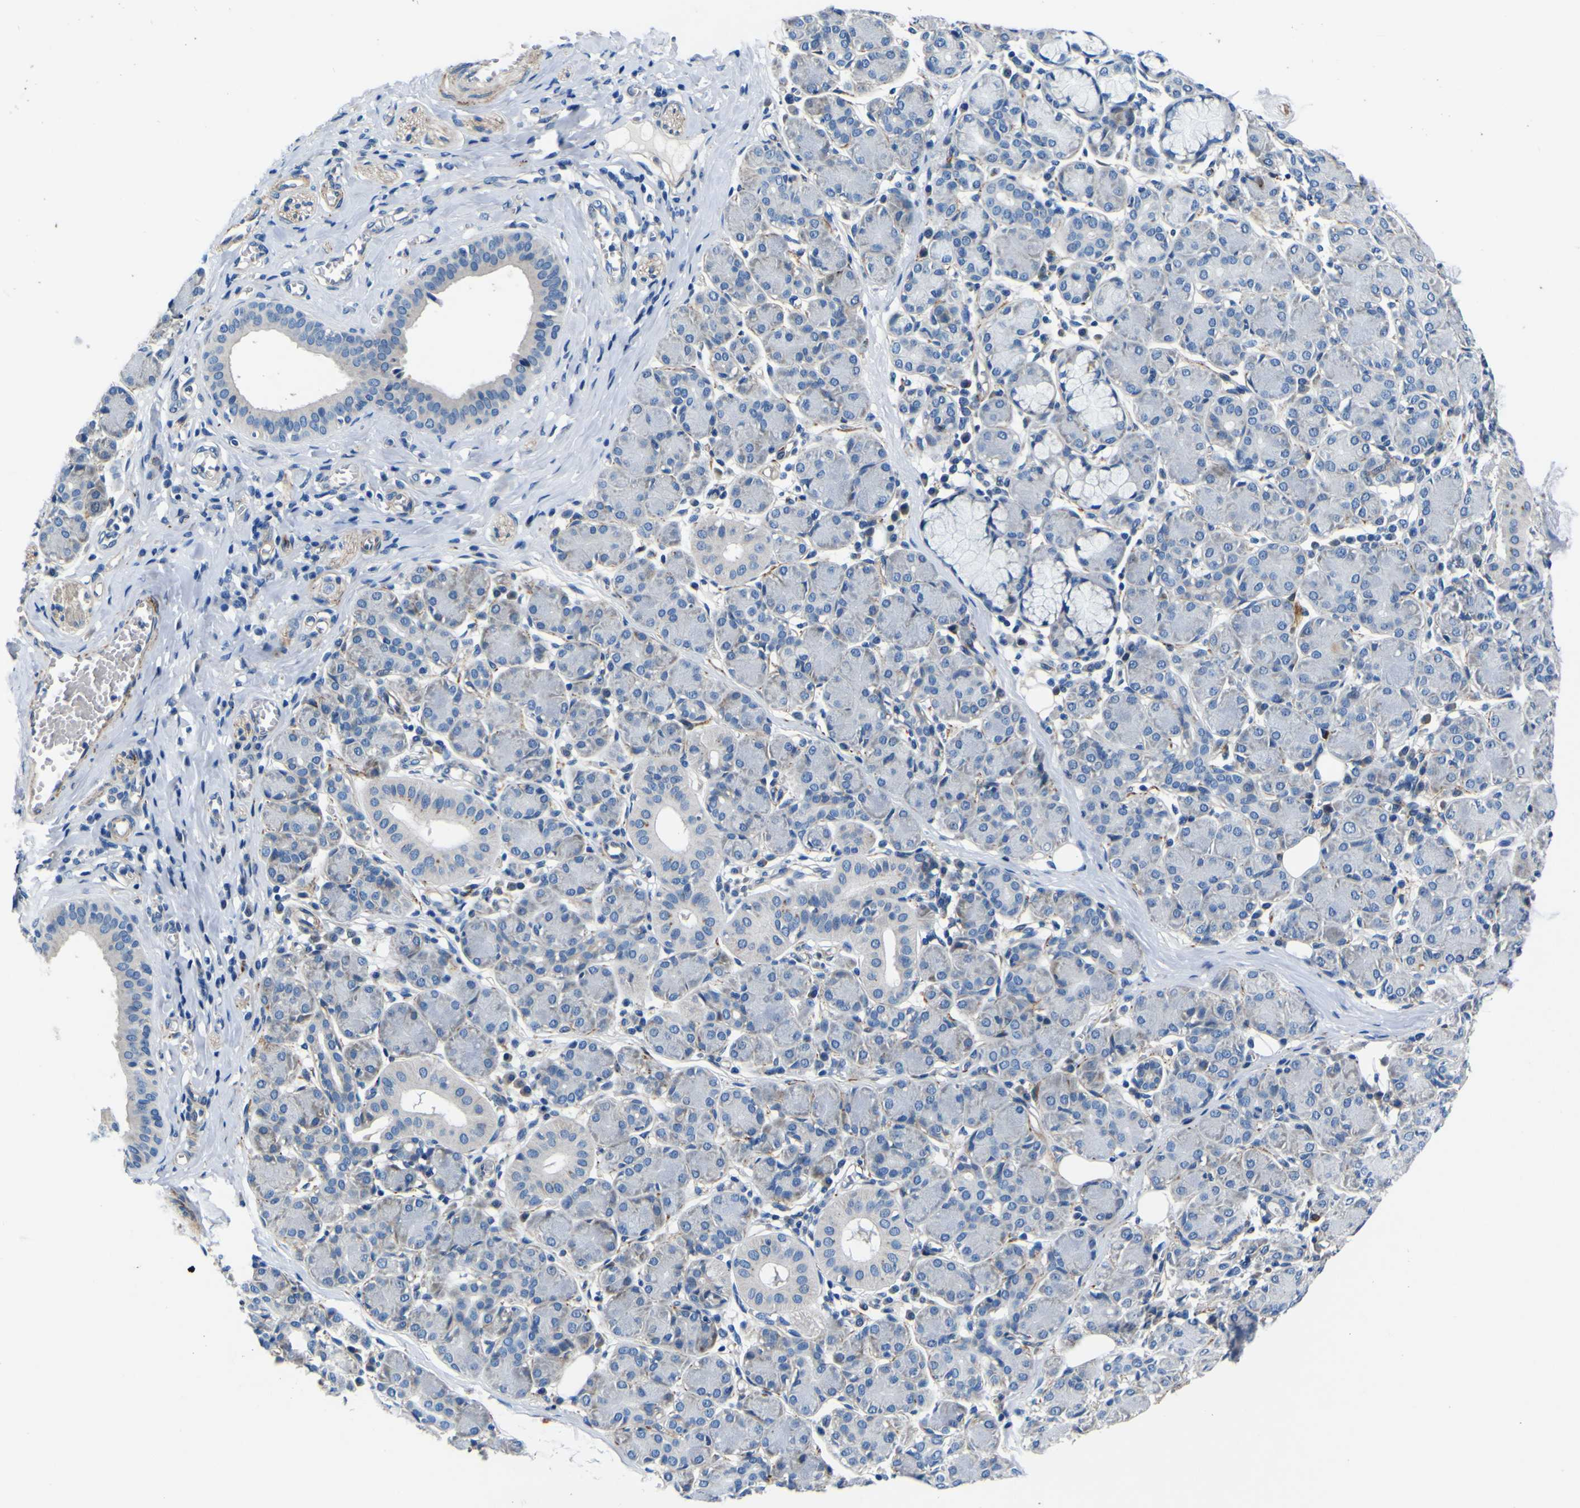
{"staining": {"intensity": "weak", "quantity": "<25%", "location": "cytoplasmic/membranous"}, "tissue": "salivary gland", "cell_type": "Glandular cells", "image_type": "normal", "snomed": [{"axis": "morphology", "description": "Normal tissue, NOS"}, {"axis": "morphology", "description": "Inflammation, NOS"}, {"axis": "topography", "description": "Lymph node"}, {"axis": "topography", "description": "Salivary gland"}], "caption": "DAB (3,3'-diaminobenzidine) immunohistochemical staining of normal human salivary gland exhibits no significant positivity in glandular cells.", "gene": "AGAP3", "patient": {"sex": "male", "age": 3}}